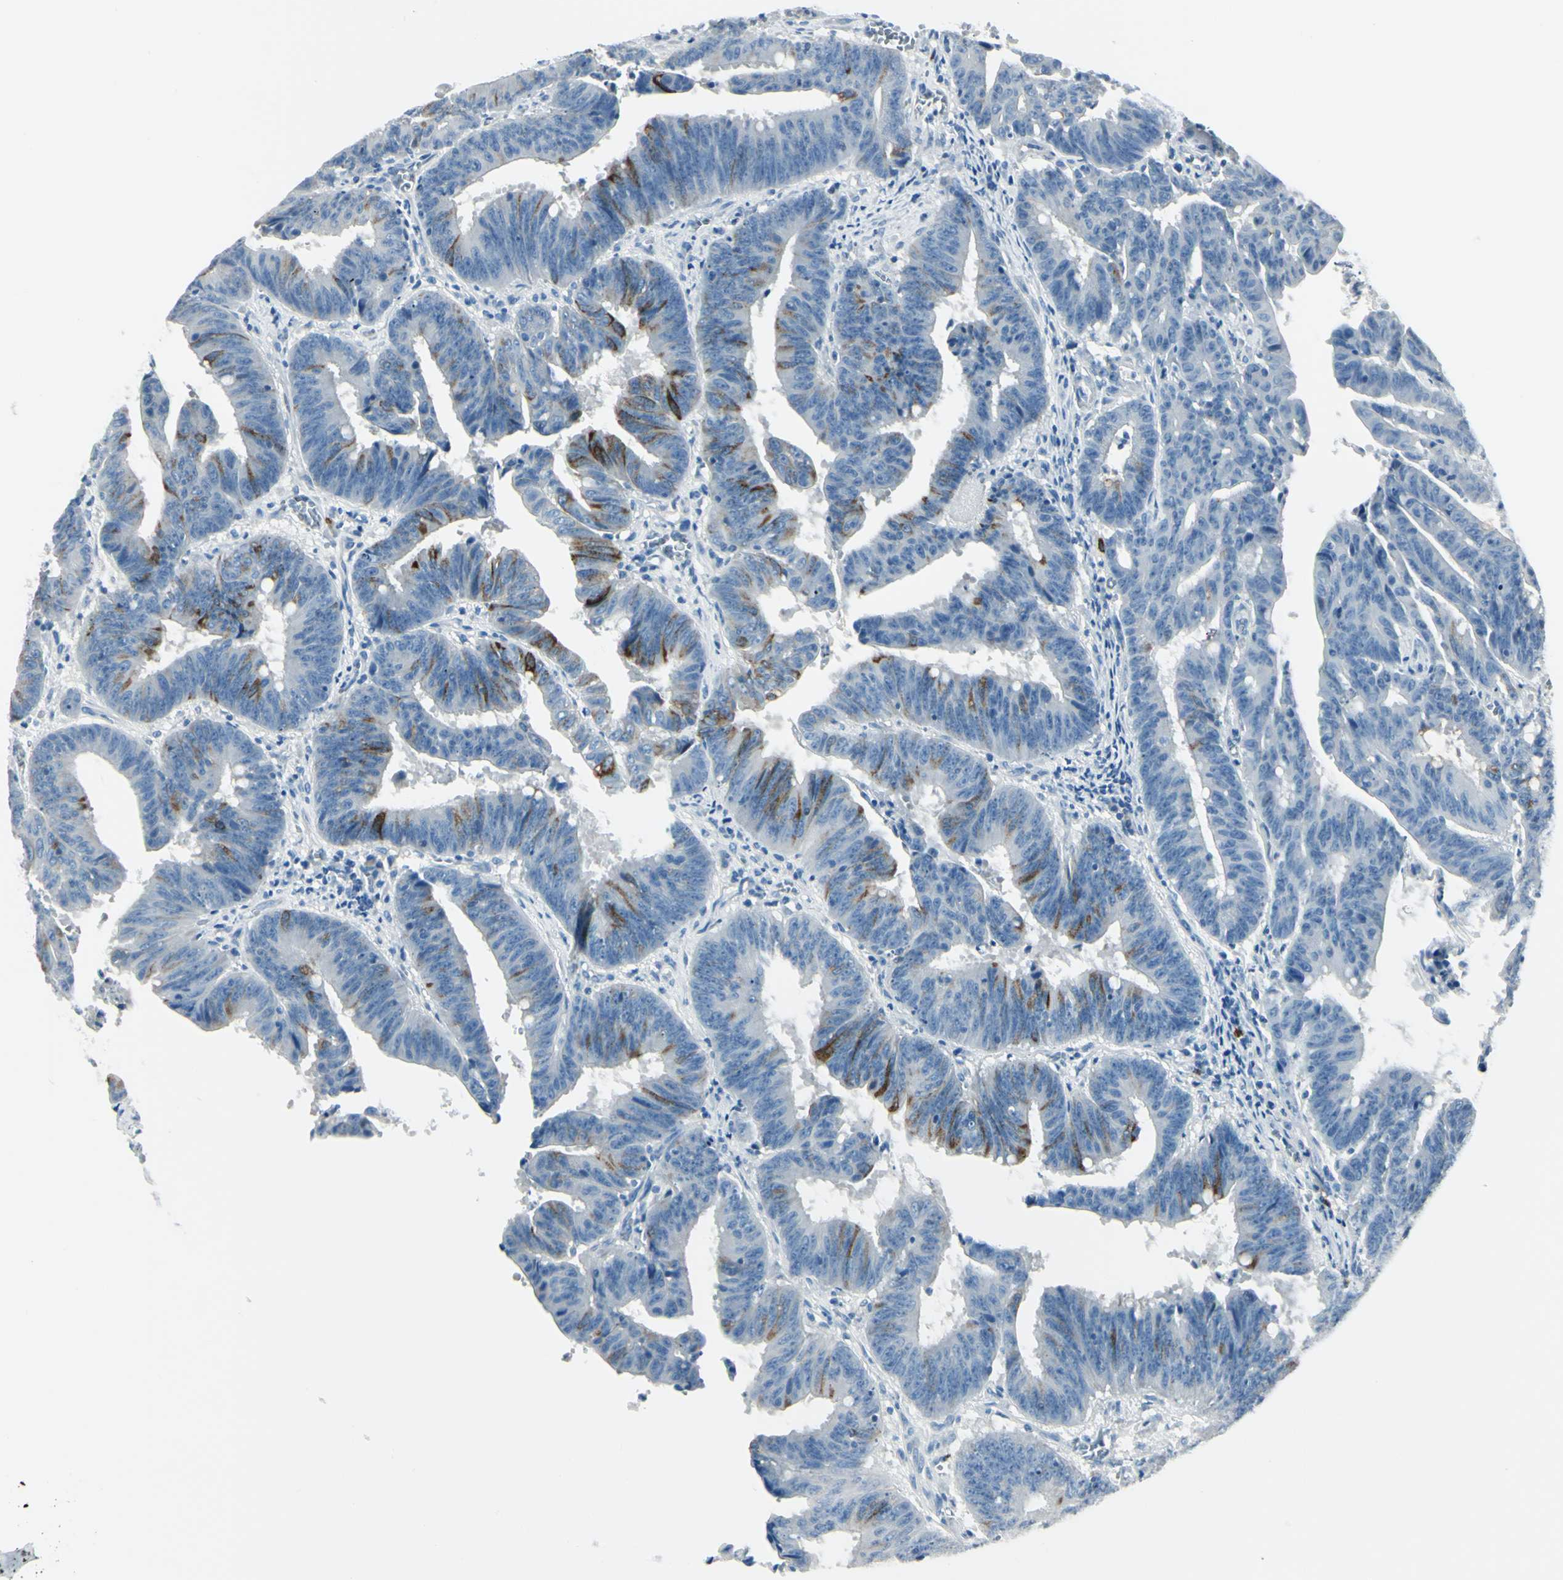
{"staining": {"intensity": "strong", "quantity": "<25%", "location": "cytoplasmic/membranous"}, "tissue": "colorectal cancer", "cell_type": "Tumor cells", "image_type": "cancer", "snomed": [{"axis": "morphology", "description": "Adenocarcinoma, NOS"}, {"axis": "topography", "description": "Colon"}], "caption": "This micrograph exhibits immunohistochemistry (IHC) staining of colorectal cancer (adenocarcinoma), with medium strong cytoplasmic/membranous staining in about <25% of tumor cells.", "gene": "DLG4", "patient": {"sex": "male", "age": 45}}